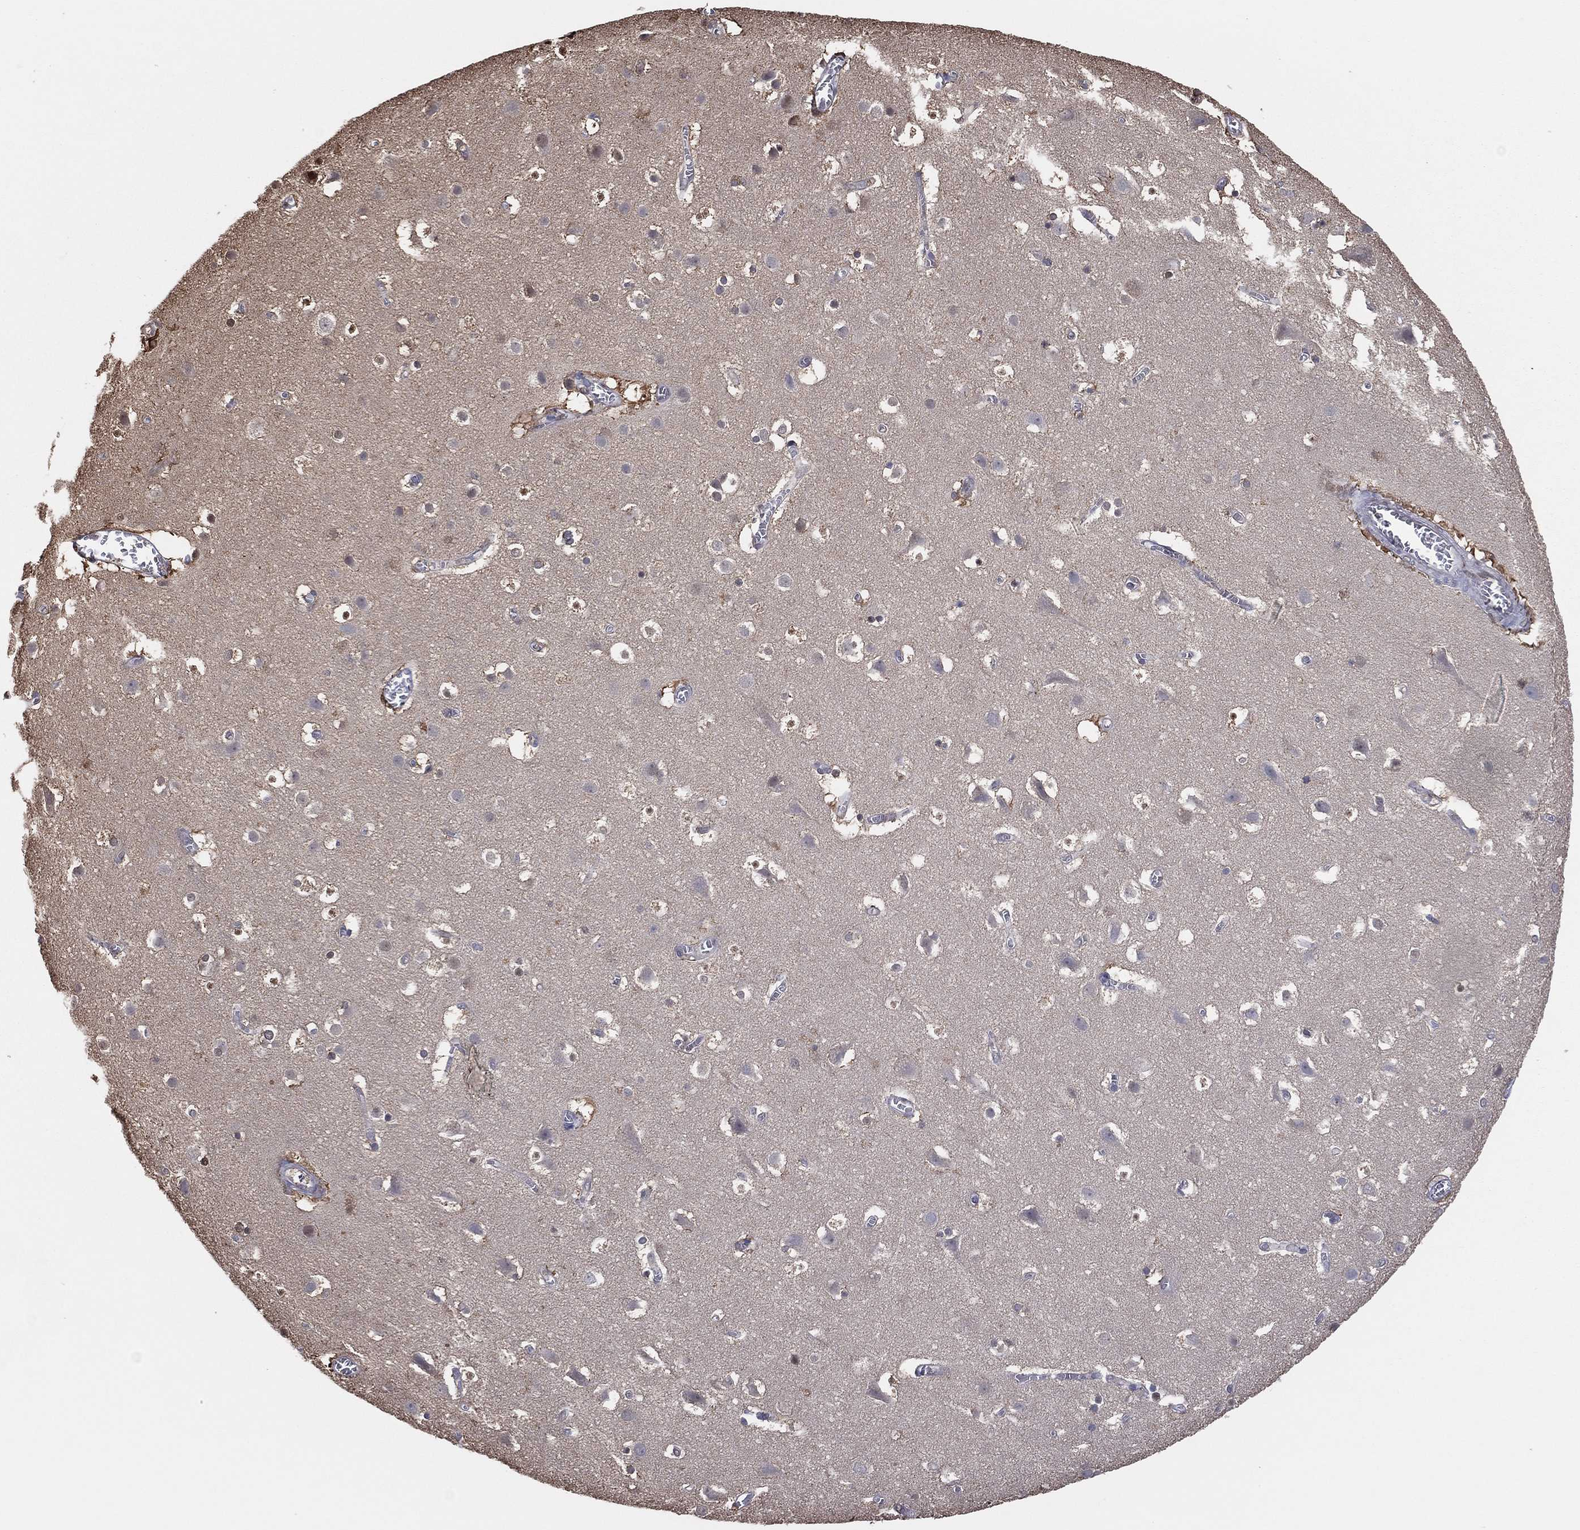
{"staining": {"intensity": "negative", "quantity": "none", "location": "none"}, "tissue": "cerebral cortex", "cell_type": "Endothelial cells", "image_type": "normal", "snomed": [{"axis": "morphology", "description": "Normal tissue, NOS"}, {"axis": "topography", "description": "Cerebral cortex"}], "caption": "Endothelial cells show no significant protein staining in unremarkable cerebral cortex. Nuclei are stained in blue.", "gene": "GAPDH", "patient": {"sex": "male", "age": 59}}